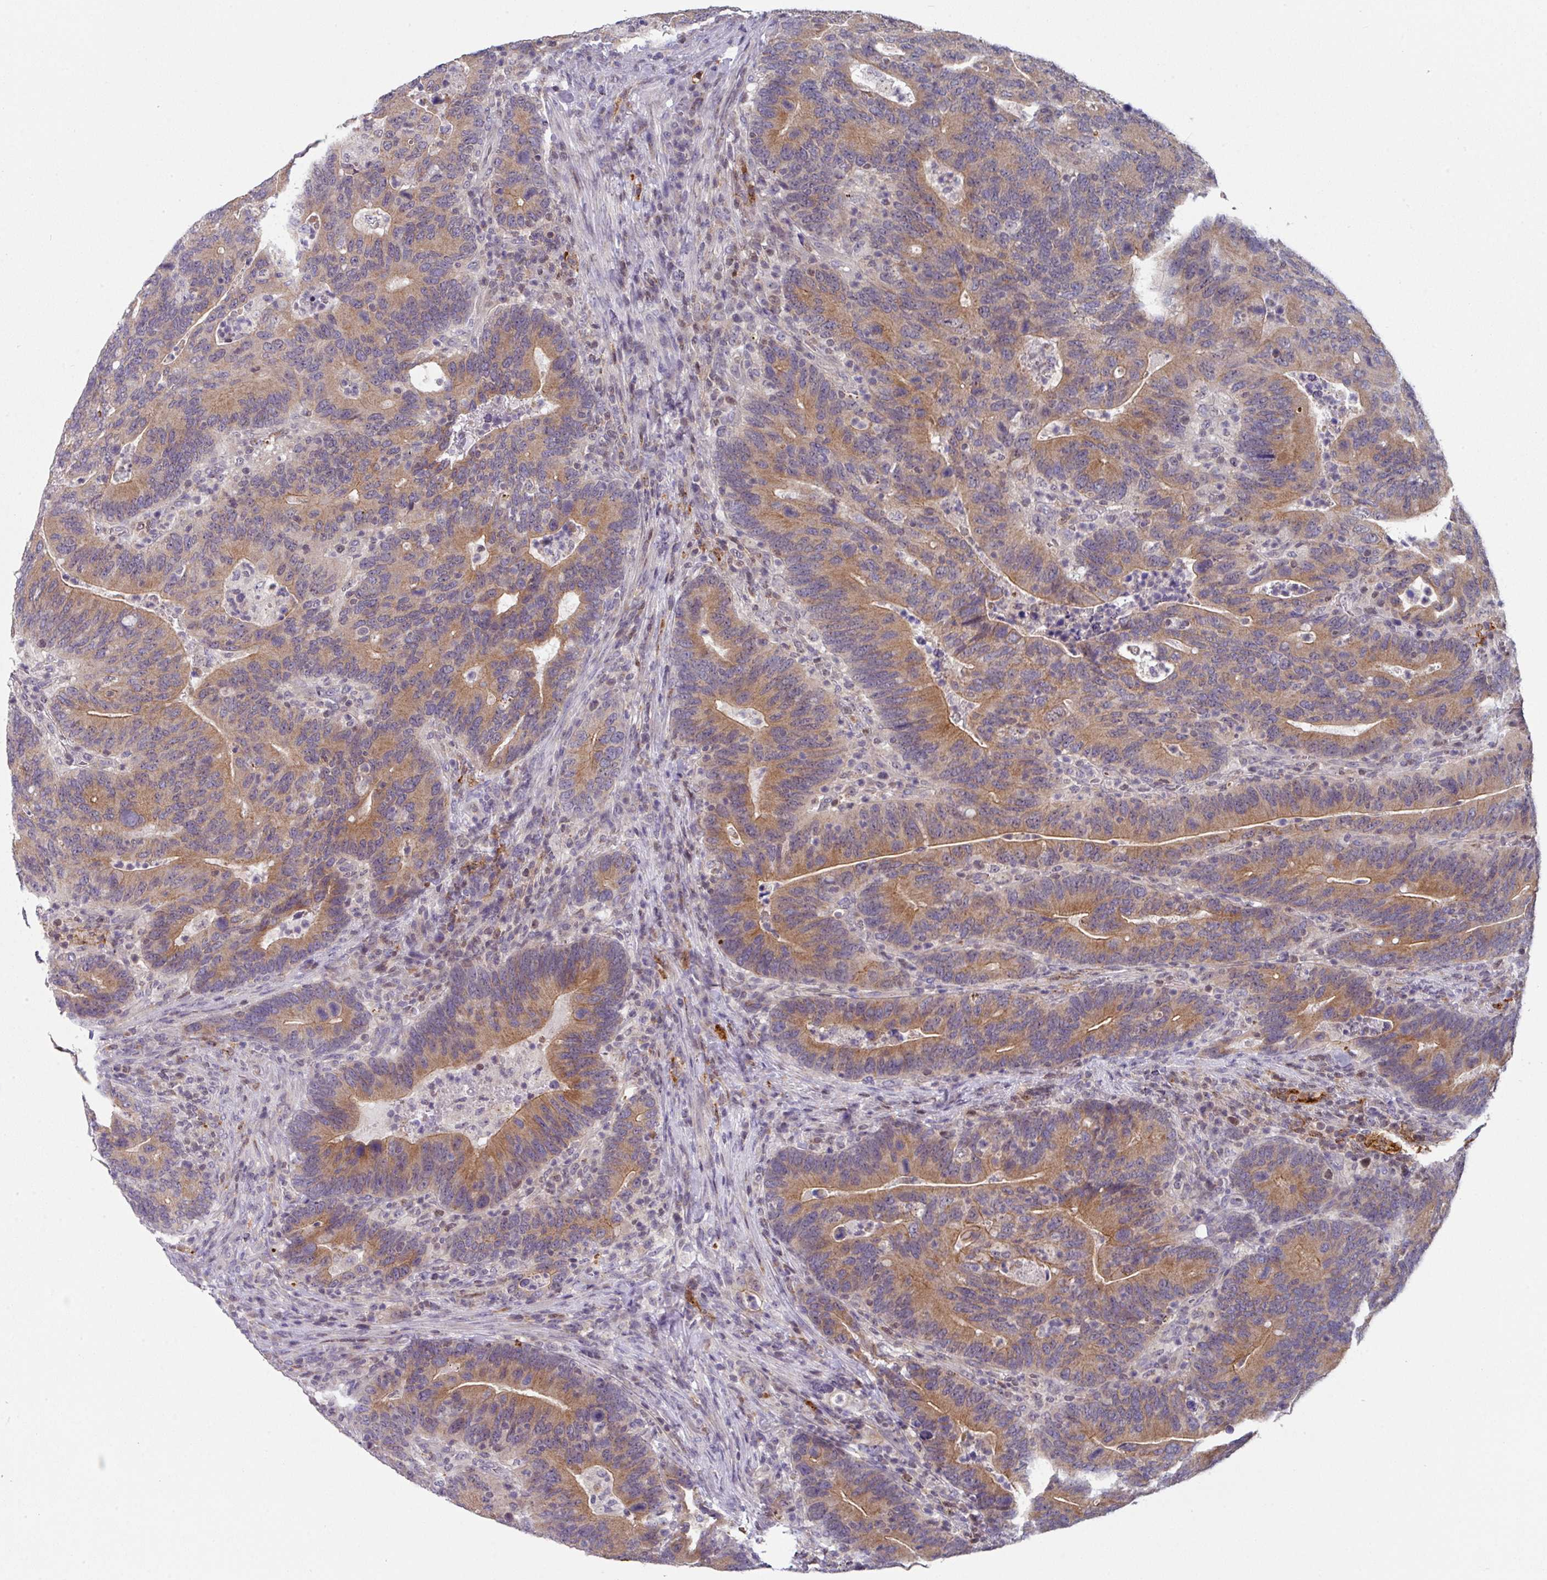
{"staining": {"intensity": "moderate", "quantity": ">75%", "location": "cytoplasmic/membranous"}, "tissue": "colorectal cancer", "cell_type": "Tumor cells", "image_type": "cancer", "snomed": [{"axis": "morphology", "description": "Adenocarcinoma, NOS"}, {"axis": "topography", "description": "Colon"}], "caption": "The histopathology image displays a brown stain indicating the presence of a protein in the cytoplasmic/membranous of tumor cells in colorectal cancer.", "gene": "DCAF12L2", "patient": {"sex": "female", "age": 66}}